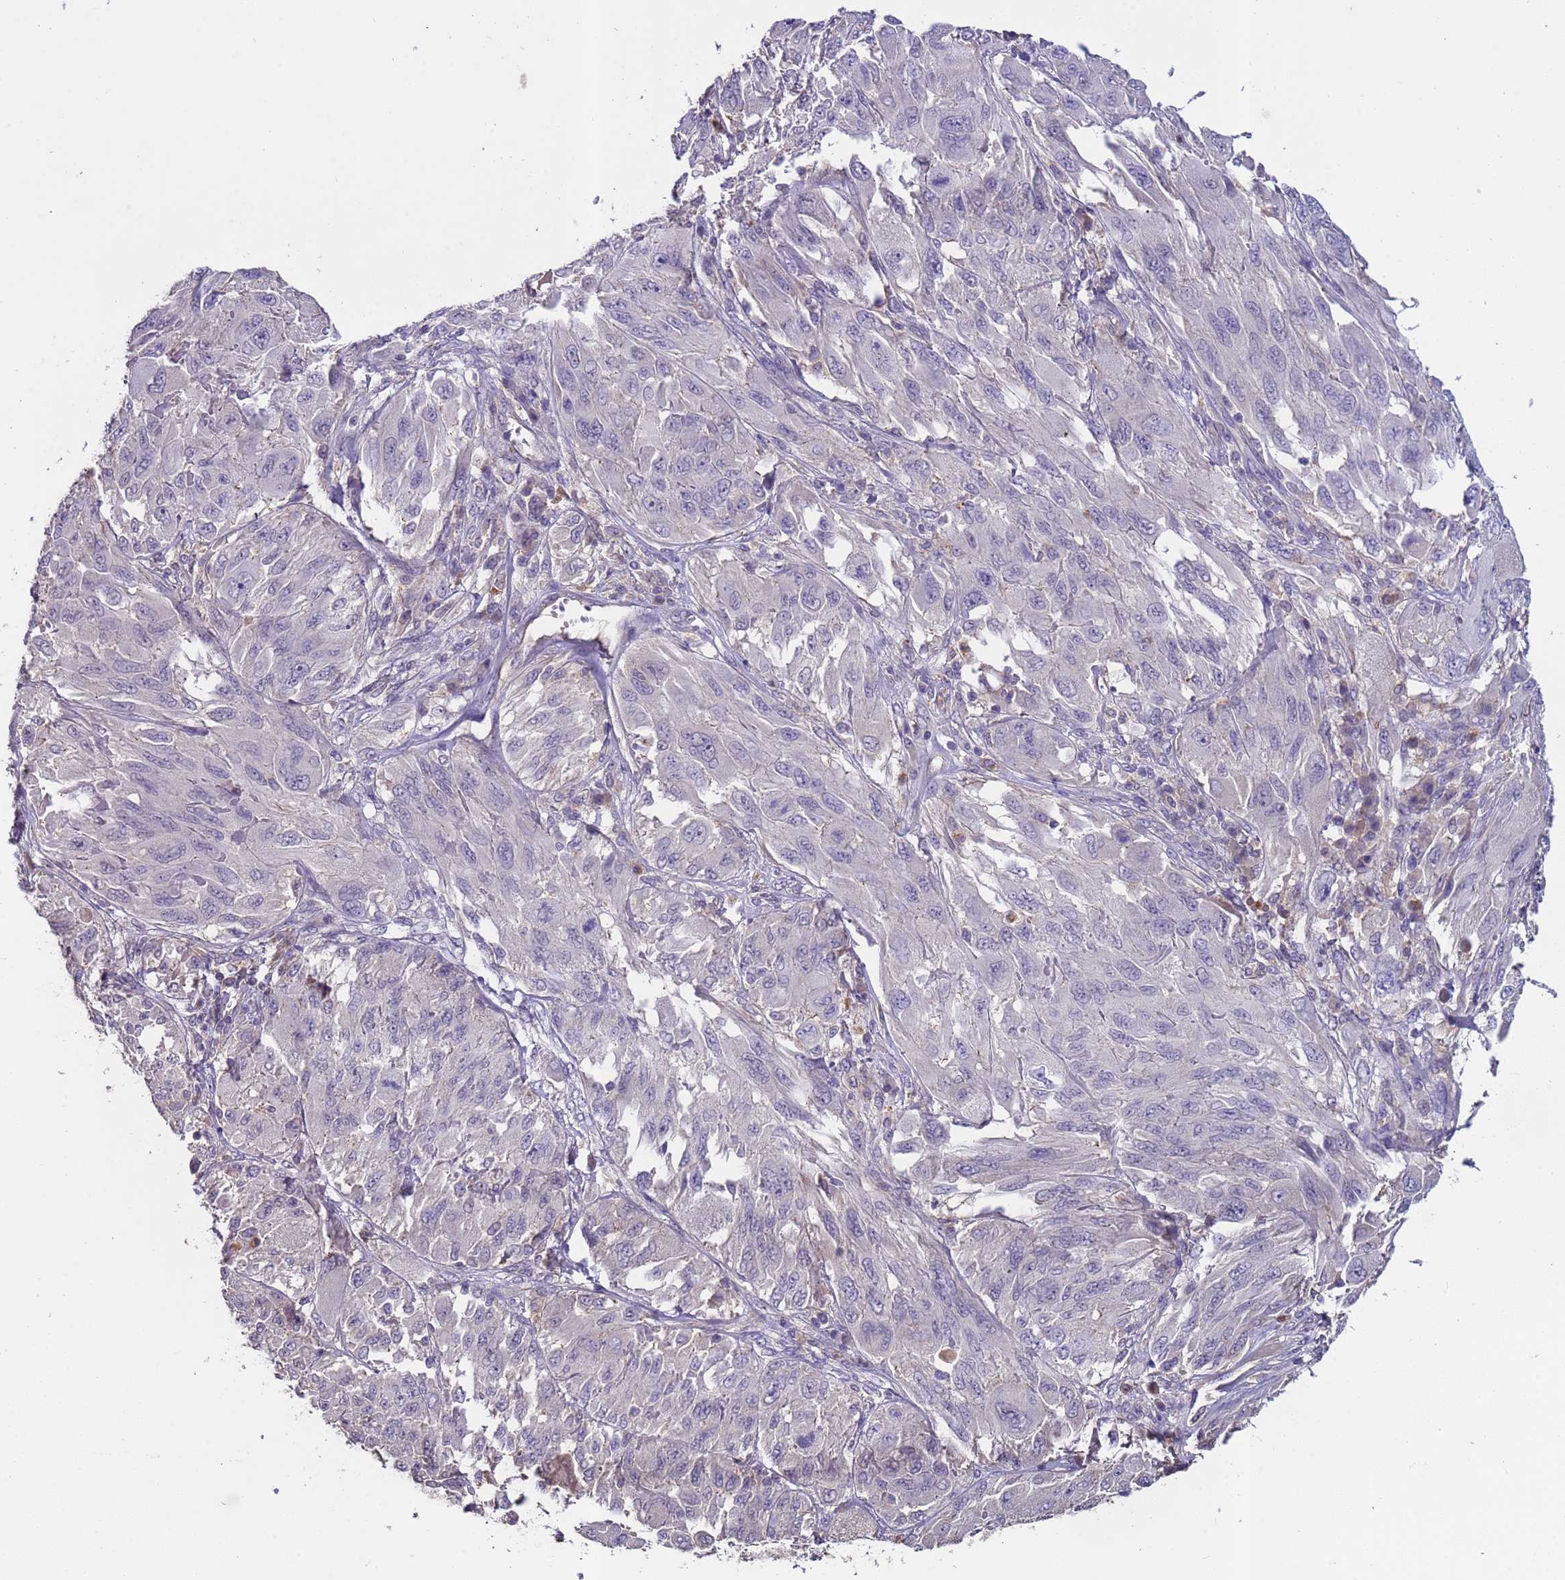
{"staining": {"intensity": "negative", "quantity": "none", "location": "none"}, "tissue": "melanoma", "cell_type": "Tumor cells", "image_type": "cancer", "snomed": [{"axis": "morphology", "description": "Malignant melanoma, NOS"}, {"axis": "topography", "description": "Skin"}], "caption": "Protein analysis of malignant melanoma reveals no significant expression in tumor cells.", "gene": "ZNF248", "patient": {"sex": "female", "age": 91}}